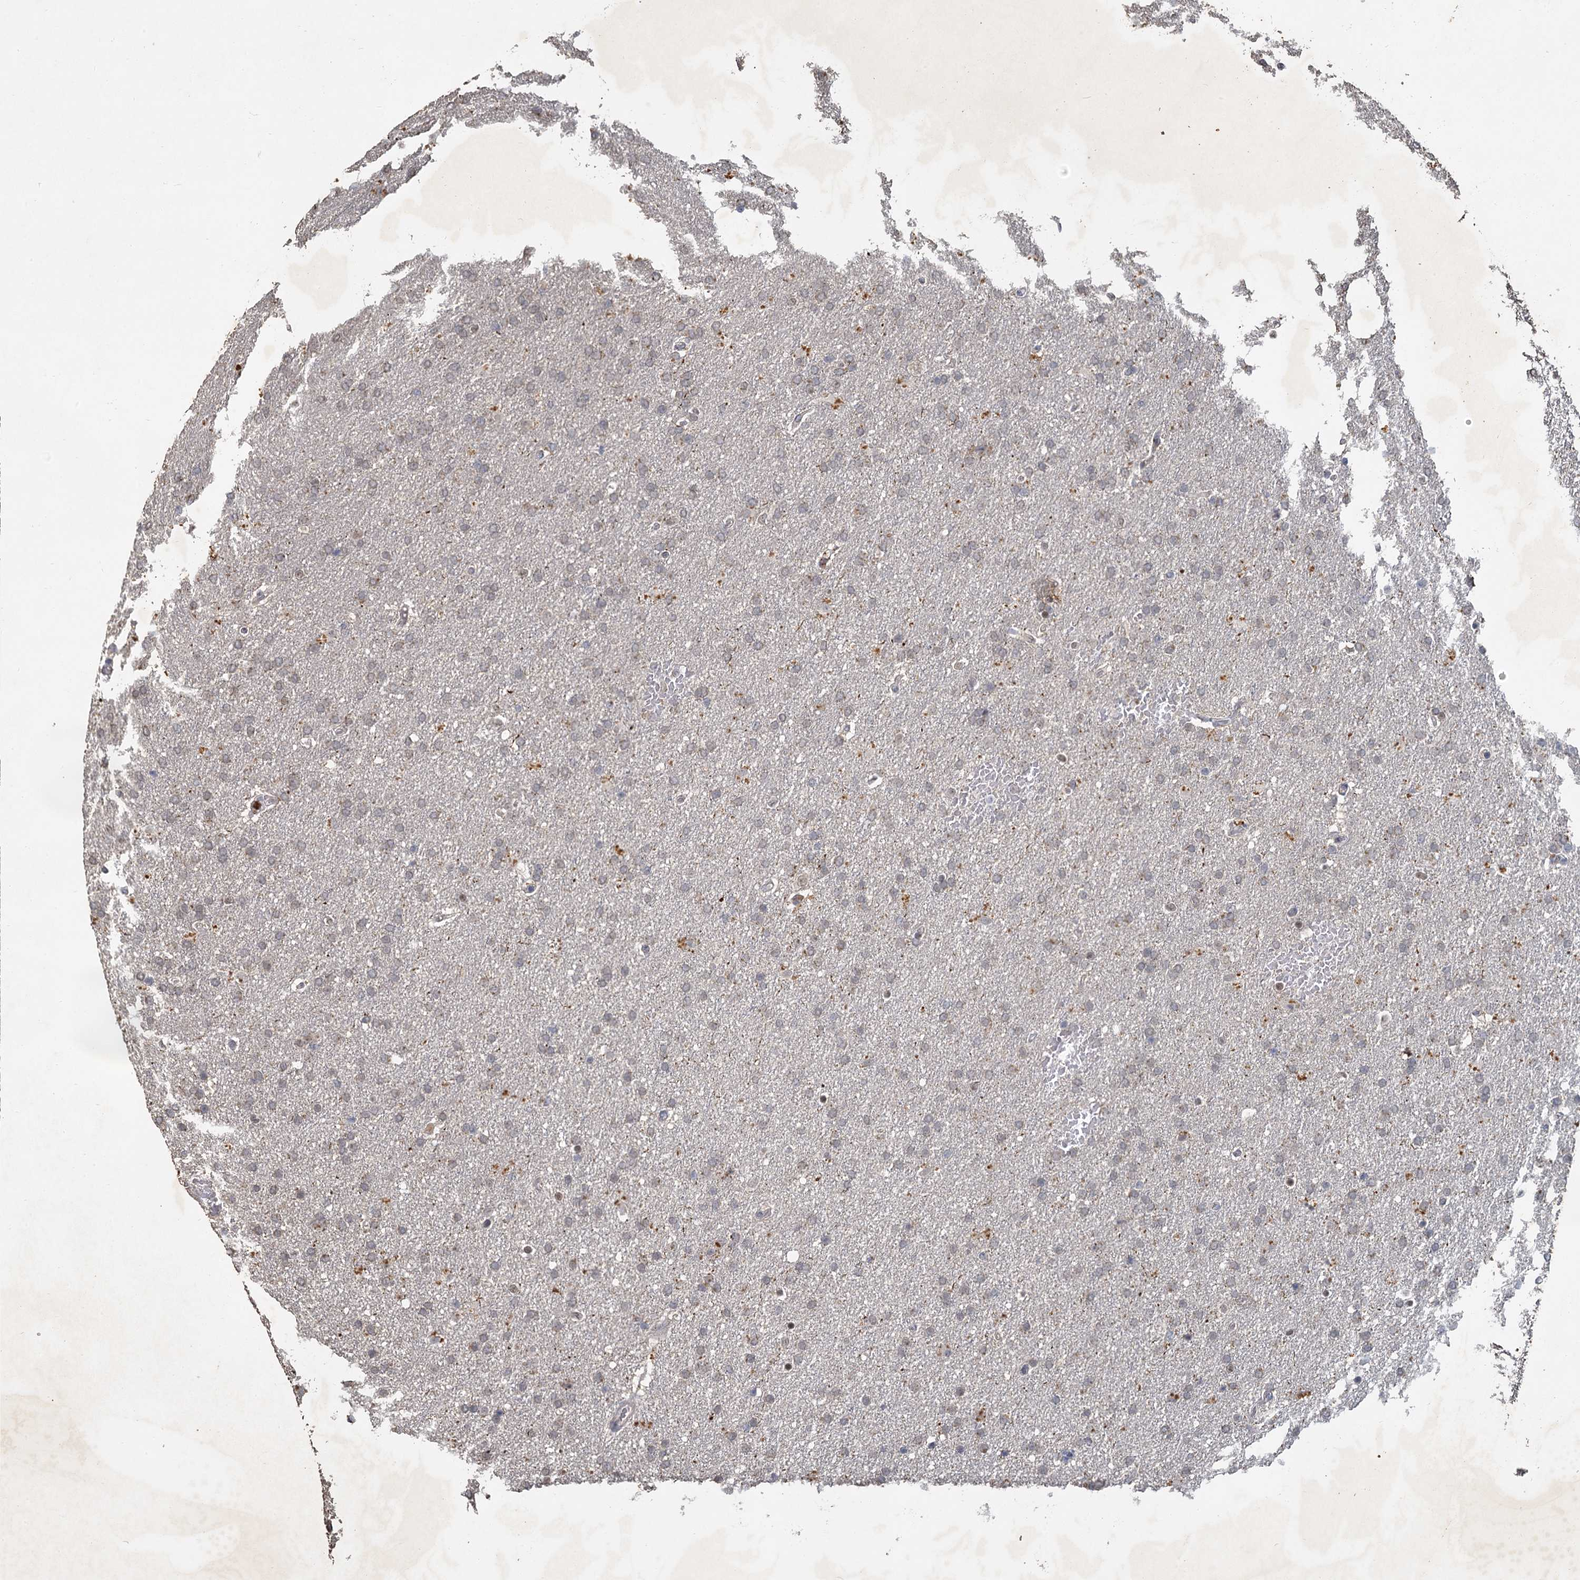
{"staining": {"intensity": "weak", "quantity": "<25%", "location": "cytoplasmic/membranous,nuclear"}, "tissue": "glioma", "cell_type": "Tumor cells", "image_type": "cancer", "snomed": [{"axis": "morphology", "description": "Glioma, malignant, High grade"}, {"axis": "topography", "description": "Brain"}], "caption": "A histopathology image of malignant glioma (high-grade) stained for a protein displays no brown staining in tumor cells.", "gene": "MUCL1", "patient": {"sex": "male", "age": 72}}